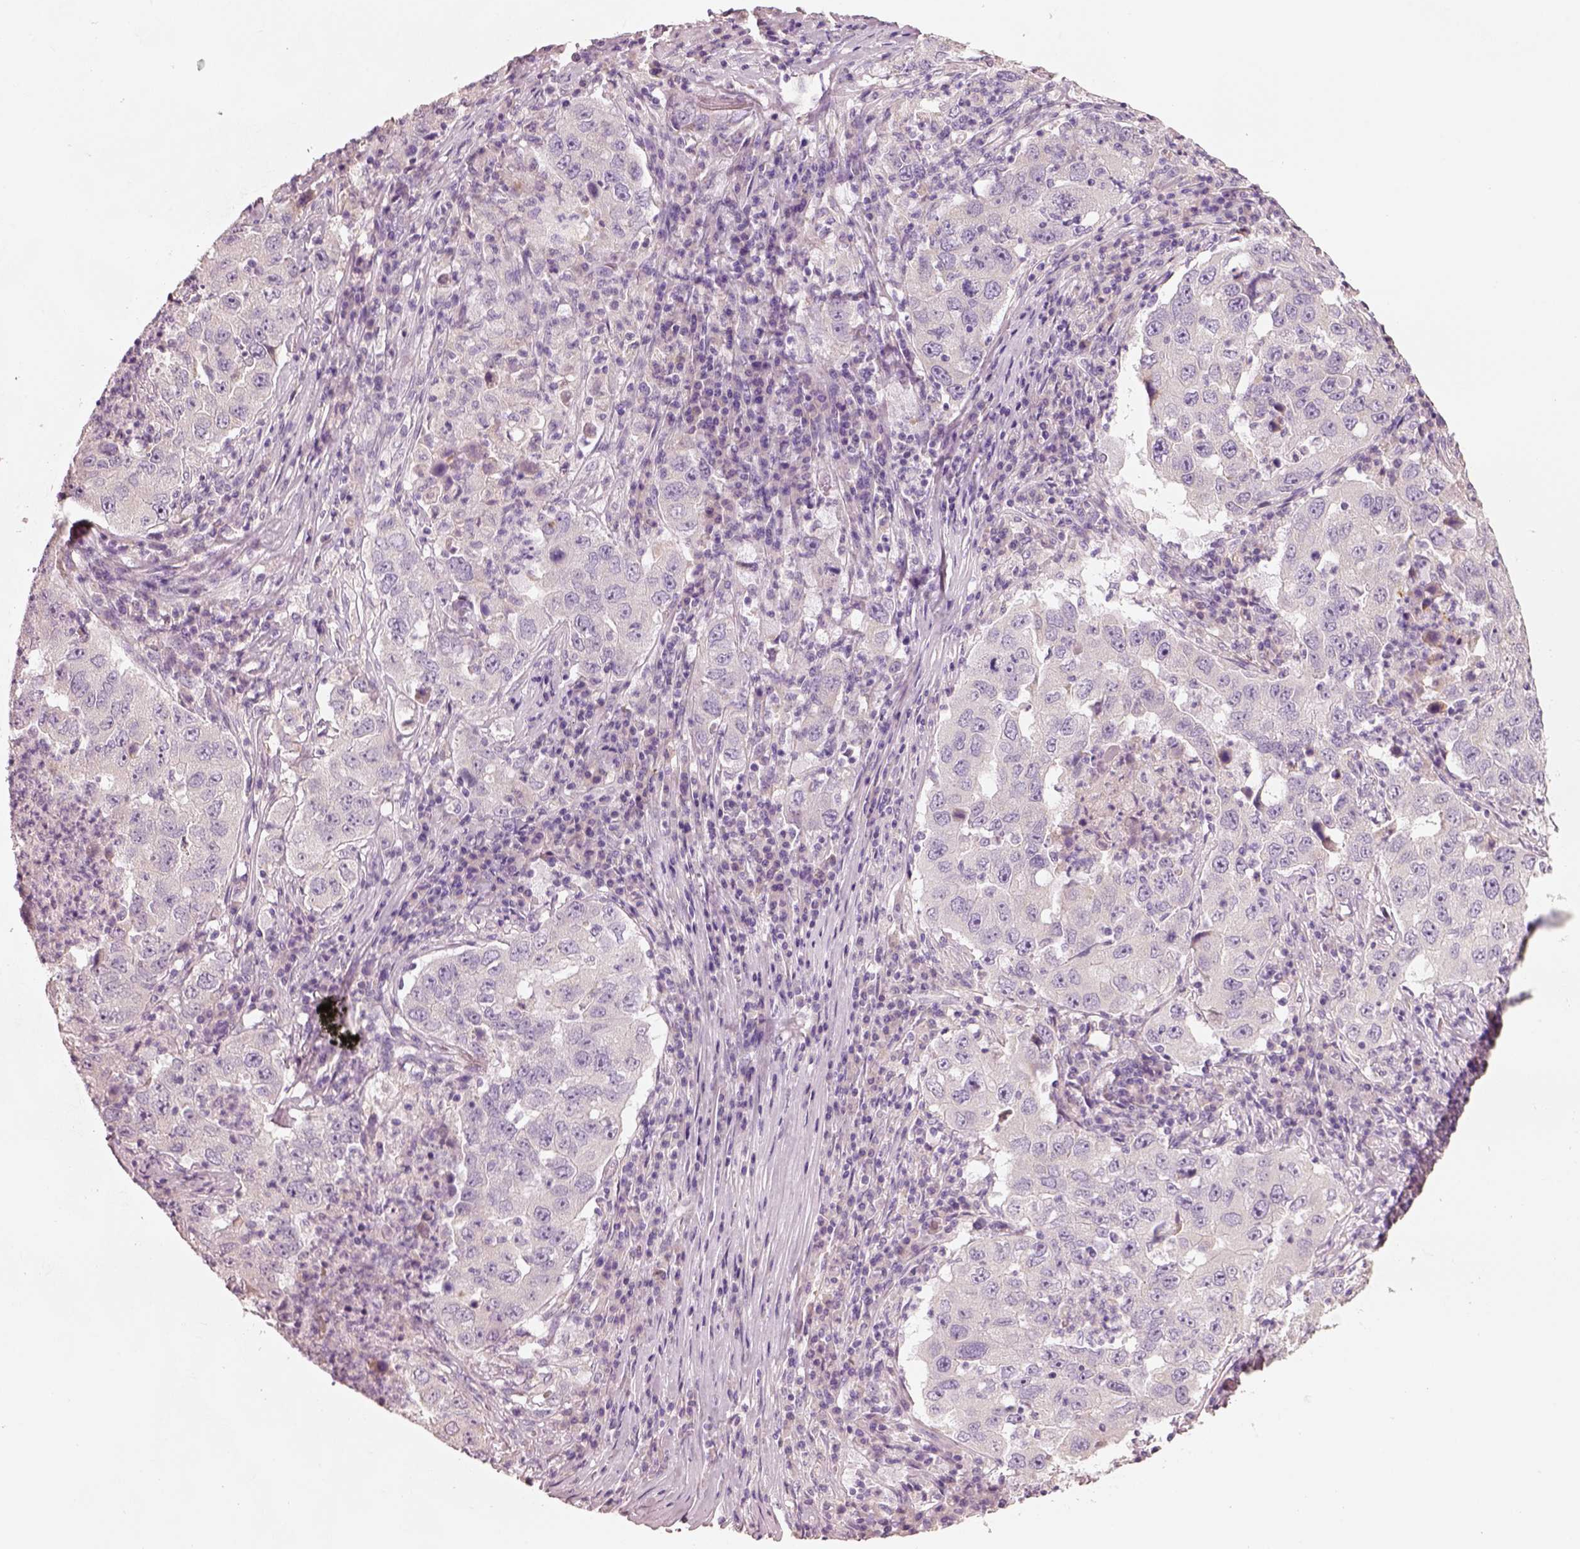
{"staining": {"intensity": "negative", "quantity": "none", "location": "none"}, "tissue": "lung cancer", "cell_type": "Tumor cells", "image_type": "cancer", "snomed": [{"axis": "morphology", "description": "Adenocarcinoma, NOS"}, {"axis": "topography", "description": "Lung"}], "caption": "DAB immunohistochemical staining of human adenocarcinoma (lung) exhibits no significant positivity in tumor cells.", "gene": "PNOC", "patient": {"sex": "male", "age": 73}}